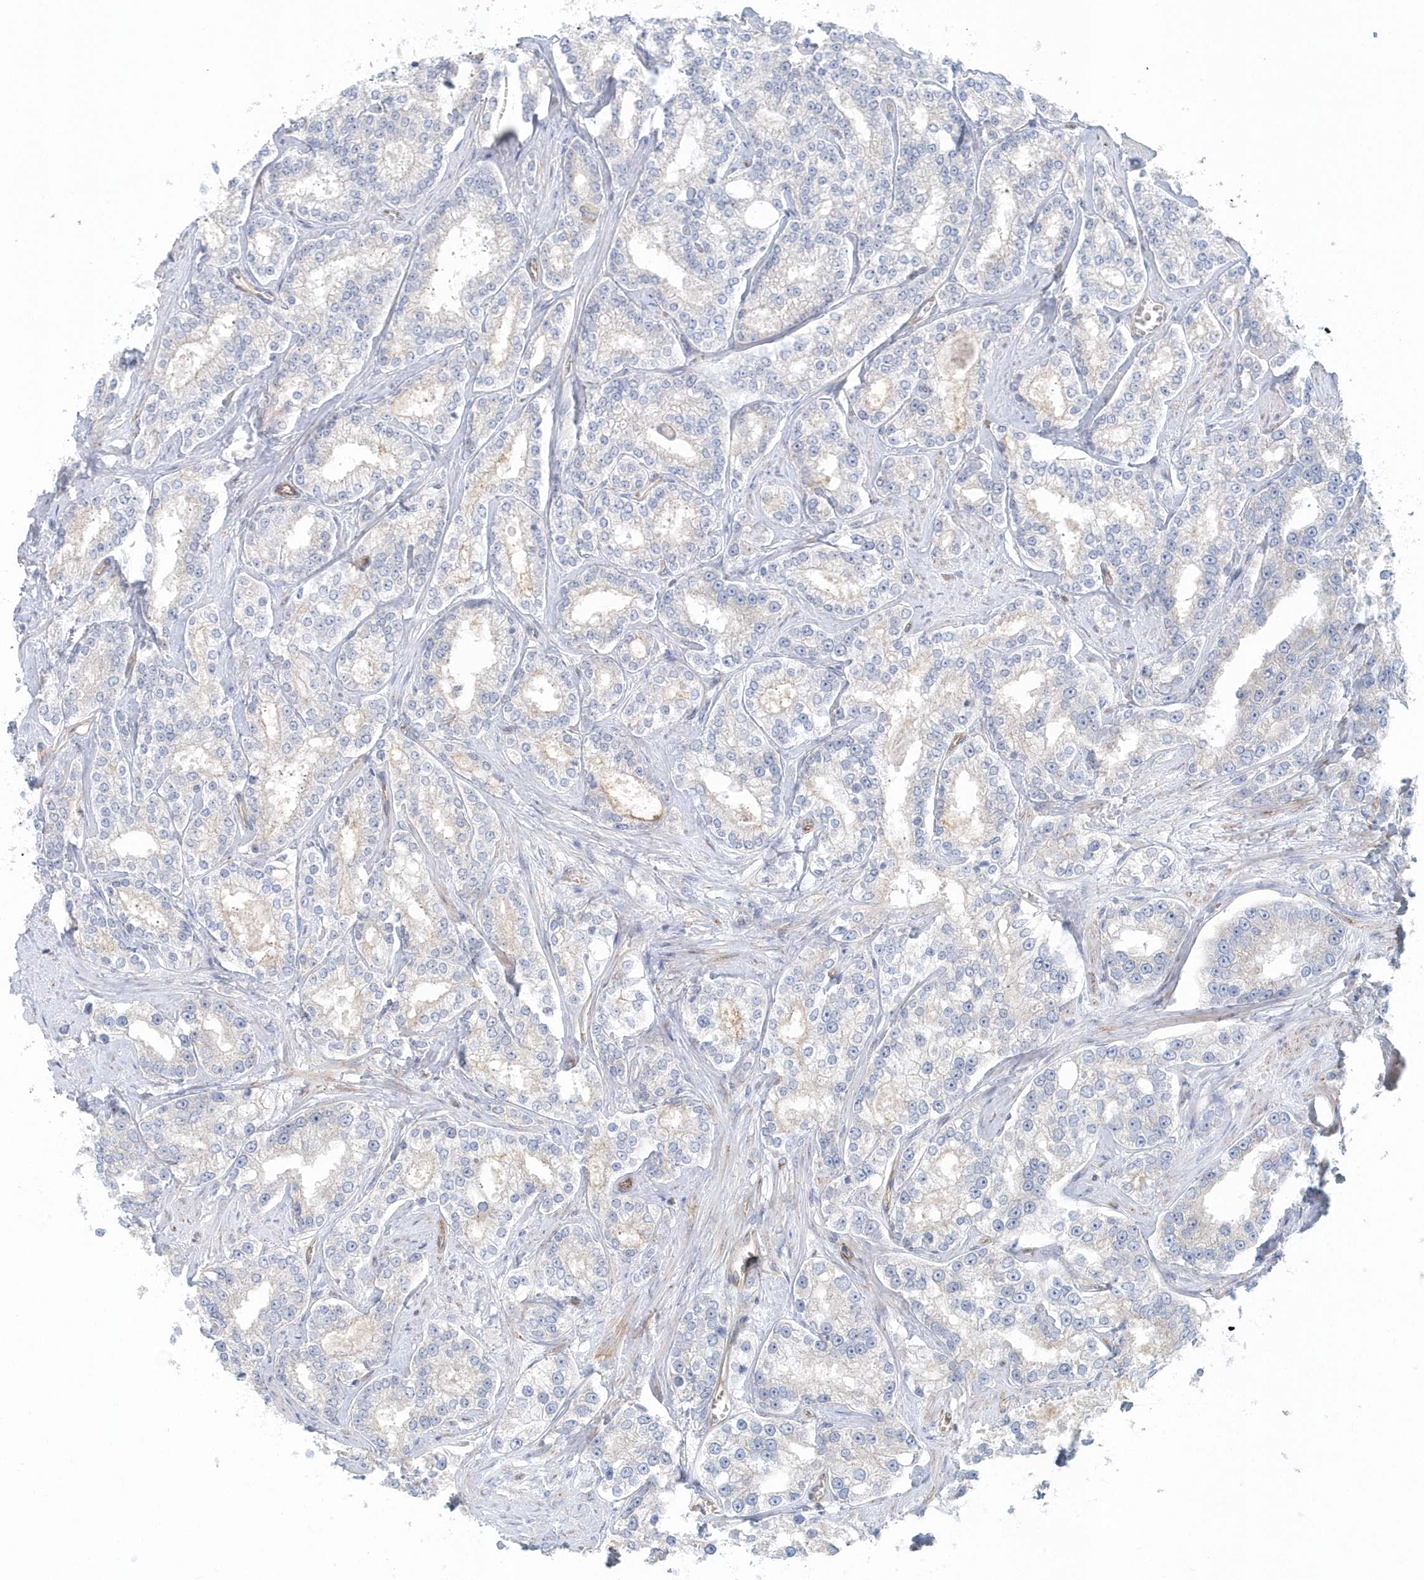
{"staining": {"intensity": "negative", "quantity": "none", "location": "none"}, "tissue": "prostate cancer", "cell_type": "Tumor cells", "image_type": "cancer", "snomed": [{"axis": "morphology", "description": "Normal tissue, NOS"}, {"axis": "morphology", "description": "Adenocarcinoma, High grade"}, {"axis": "topography", "description": "Prostate"}], "caption": "Protein analysis of prostate cancer (high-grade adenocarcinoma) exhibits no significant staining in tumor cells.", "gene": "GPR152", "patient": {"sex": "male", "age": 83}}